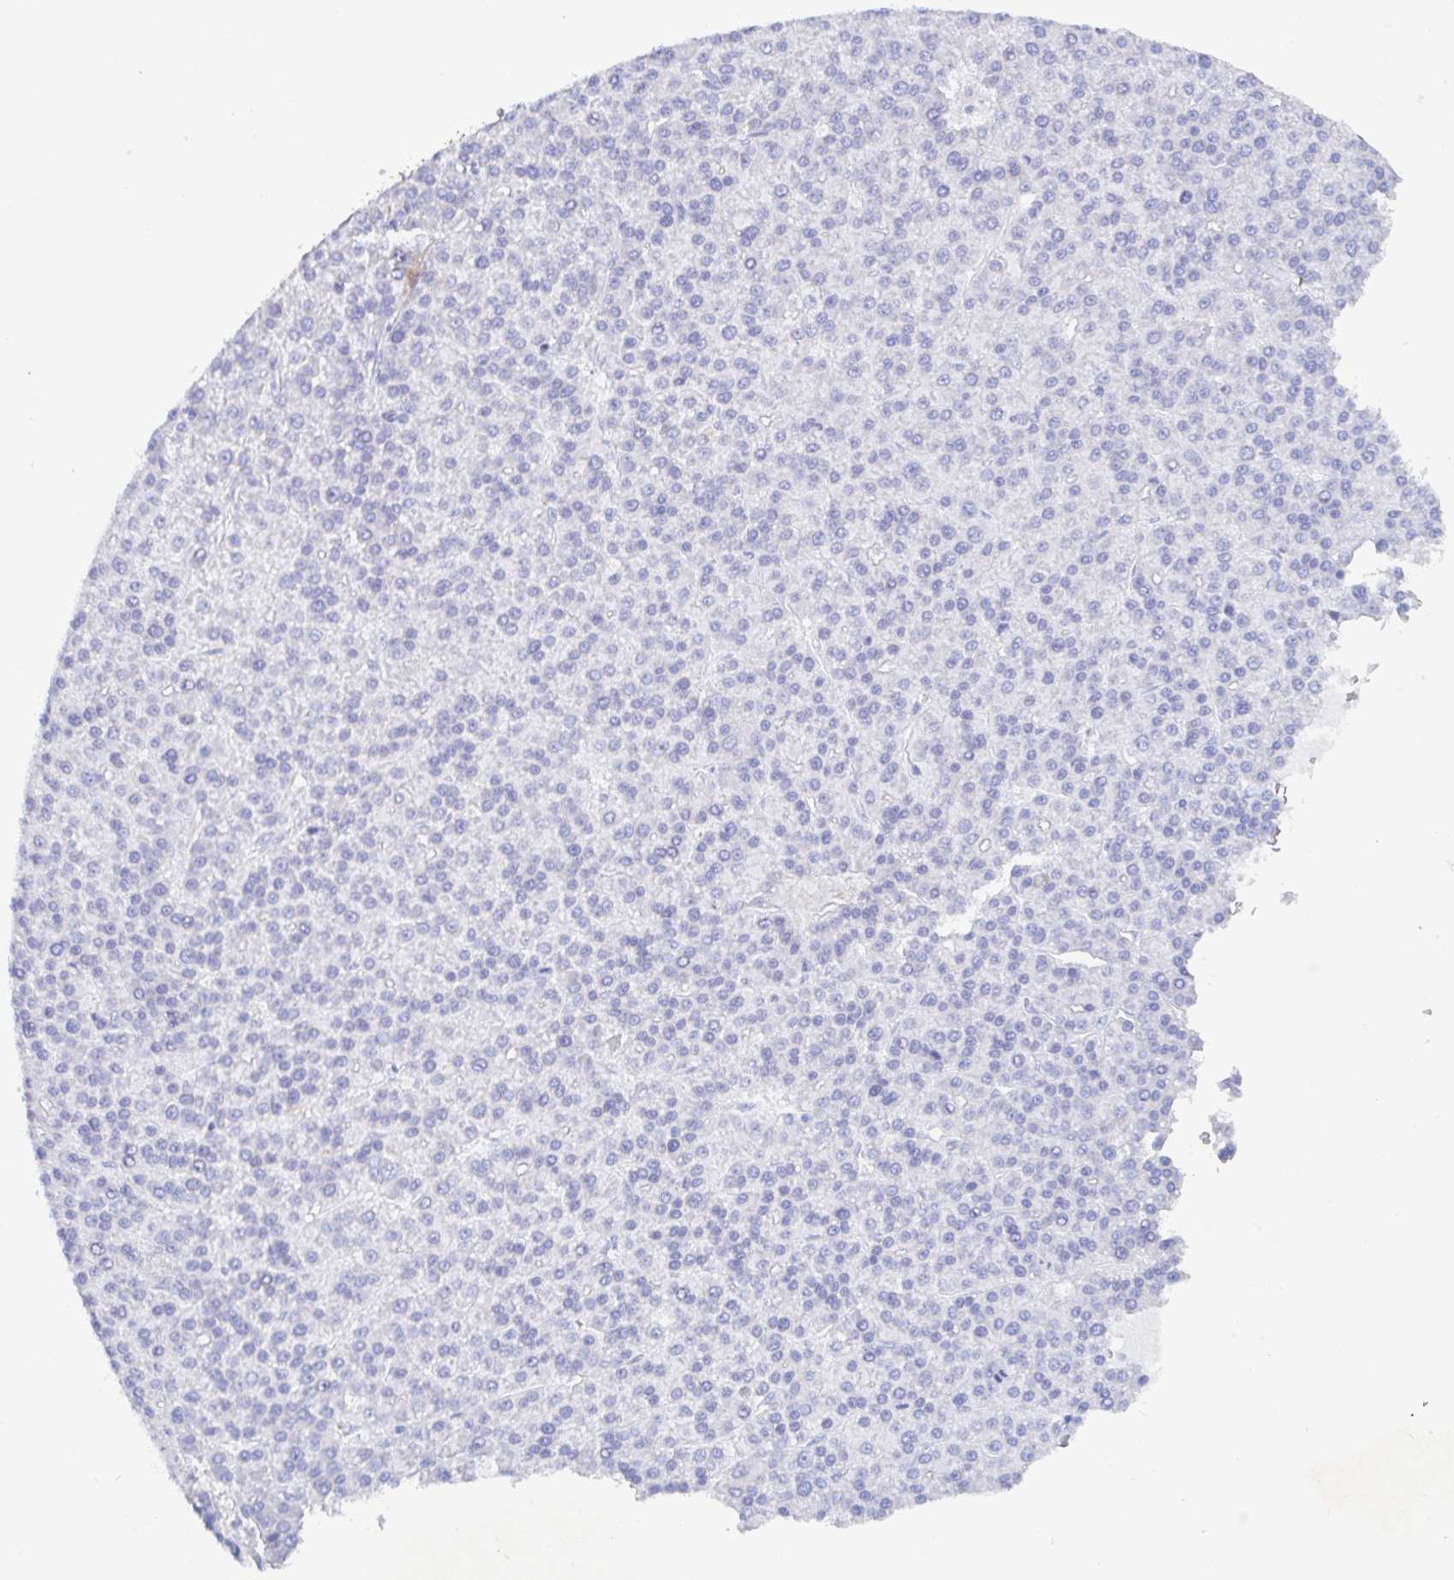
{"staining": {"intensity": "negative", "quantity": "none", "location": "none"}, "tissue": "liver cancer", "cell_type": "Tumor cells", "image_type": "cancer", "snomed": [{"axis": "morphology", "description": "Carcinoma, Hepatocellular, NOS"}, {"axis": "topography", "description": "Liver"}], "caption": "Immunohistochemical staining of hepatocellular carcinoma (liver) exhibits no significant positivity in tumor cells.", "gene": "OR2A4", "patient": {"sex": "female", "age": 58}}